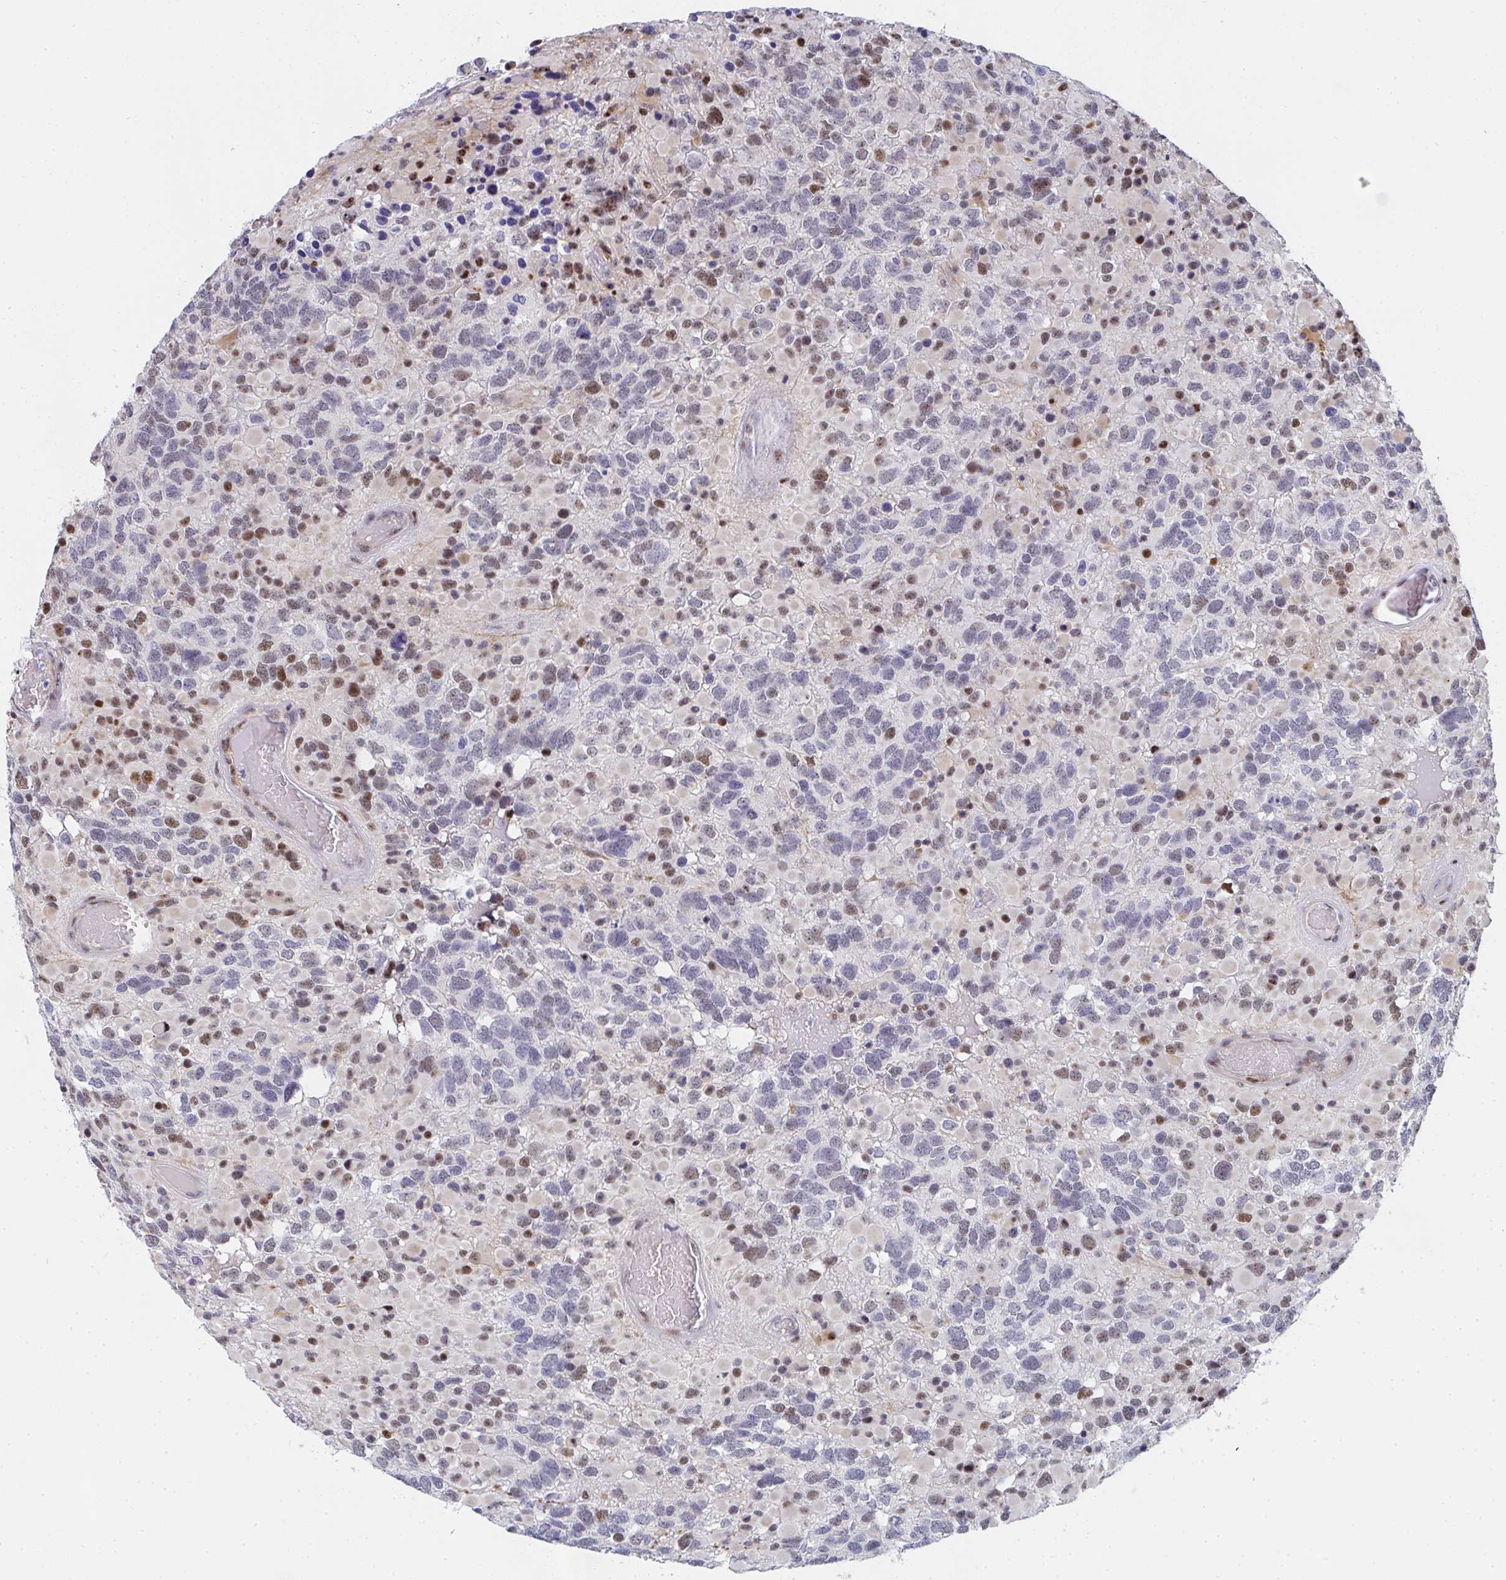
{"staining": {"intensity": "moderate", "quantity": "25%-75%", "location": "nuclear"}, "tissue": "glioma", "cell_type": "Tumor cells", "image_type": "cancer", "snomed": [{"axis": "morphology", "description": "Glioma, malignant, High grade"}, {"axis": "topography", "description": "Brain"}], "caption": "This is a micrograph of immunohistochemistry staining of high-grade glioma (malignant), which shows moderate staining in the nuclear of tumor cells.", "gene": "ZIC3", "patient": {"sex": "female", "age": 40}}